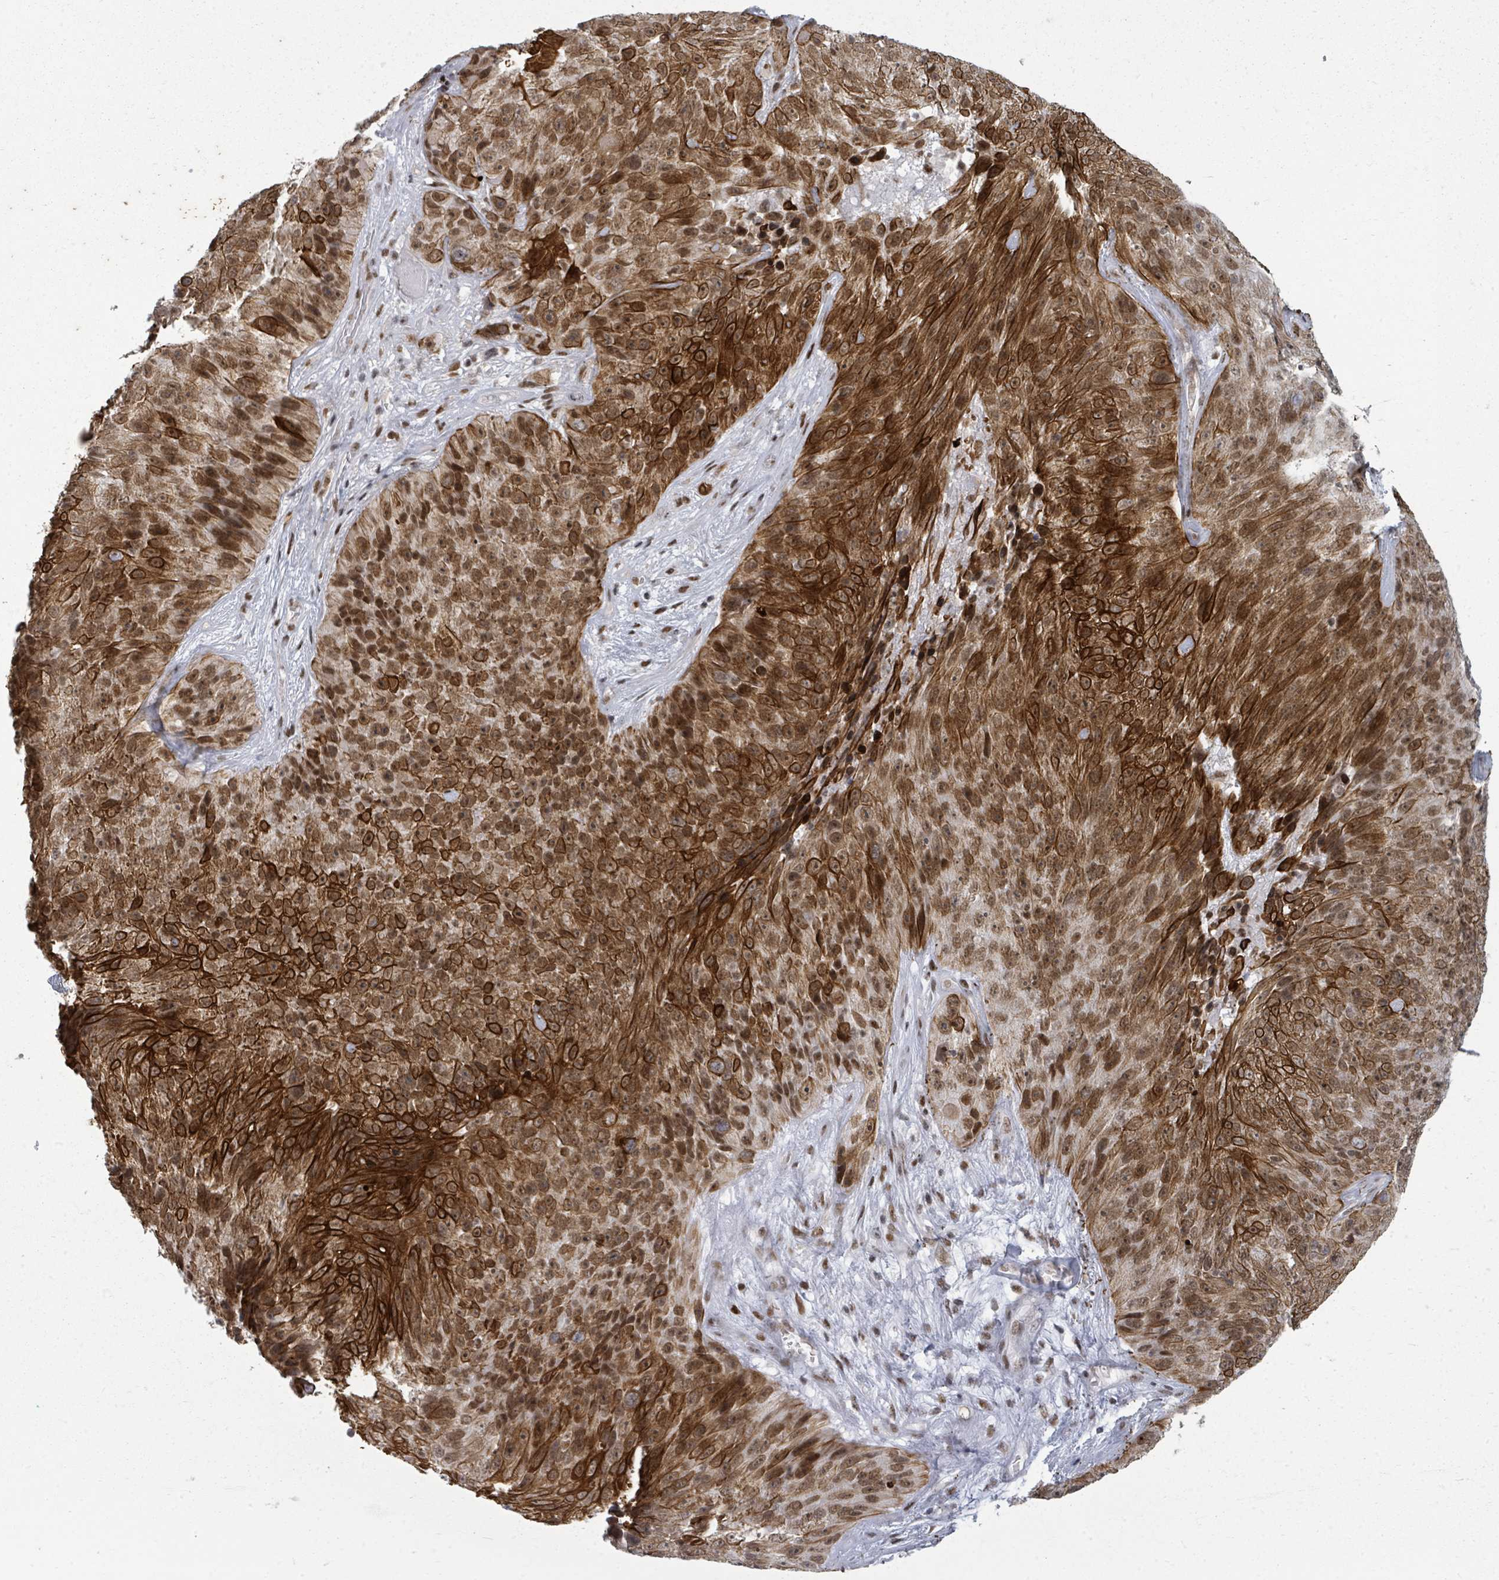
{"staining": {"intensity": "strong", "quantity": ">75%", "location": "cytoplasmic/membranous,nuclear"}, "tissue": "skin cancer", "cell_type": "Tumor cells", "image_type": "cancer", "snomed": [{"axis": "morphology", "description": "Squamous cell carcinoma, NOS"}, {"axis": "topography", "description": "Skin"}], "caption": "Skin cancer was stained to show a protein in brown. There is high levels of strong cytoplasmic/membranous and nuclear positivity in approximately >75% of tumor cells.", "gene": "ERCC5", "patient": {"sex": "female", "age": 87}}